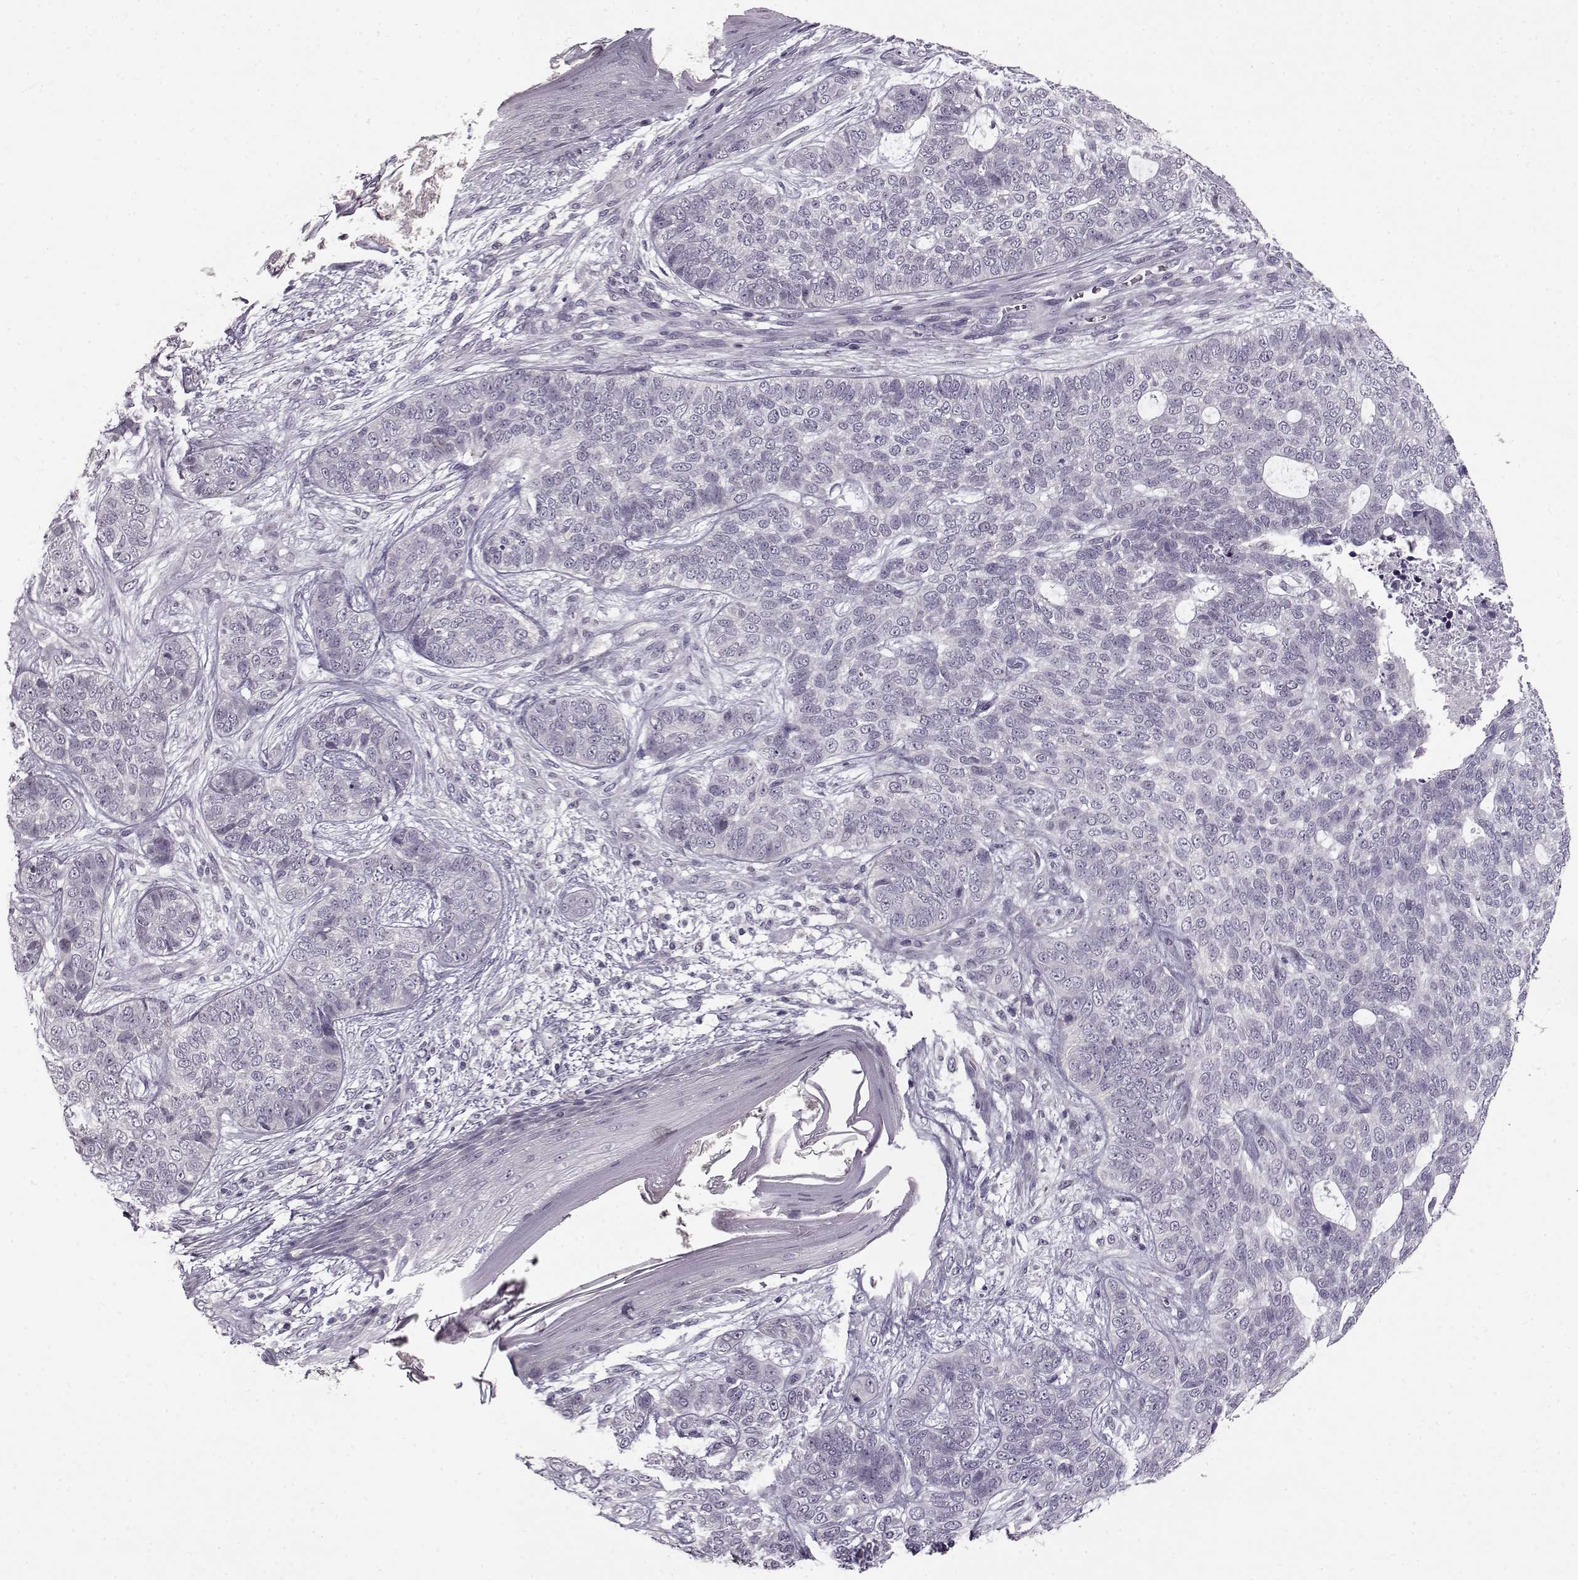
{"staining": {"intensity": "negative", "quantity": "none", "location": "none"}, "tissue": "skin cancer", "cell_type": "Tumor cells", "image_type": "cancer", "snomed": [{"axis": "morphology", "description": "Basal cell carcinoma"}, {"axis": "topography", "description": "Skin"}], "caption": "An immunohistochemistry (IHC) photomicrograph of basal cell carcinoma (skin) is shown. There is no staining in tumor cells of basal cell carcinoma (skin).", "gene": "RP1L1", "patient": {"sex": "female", "age": 69}}